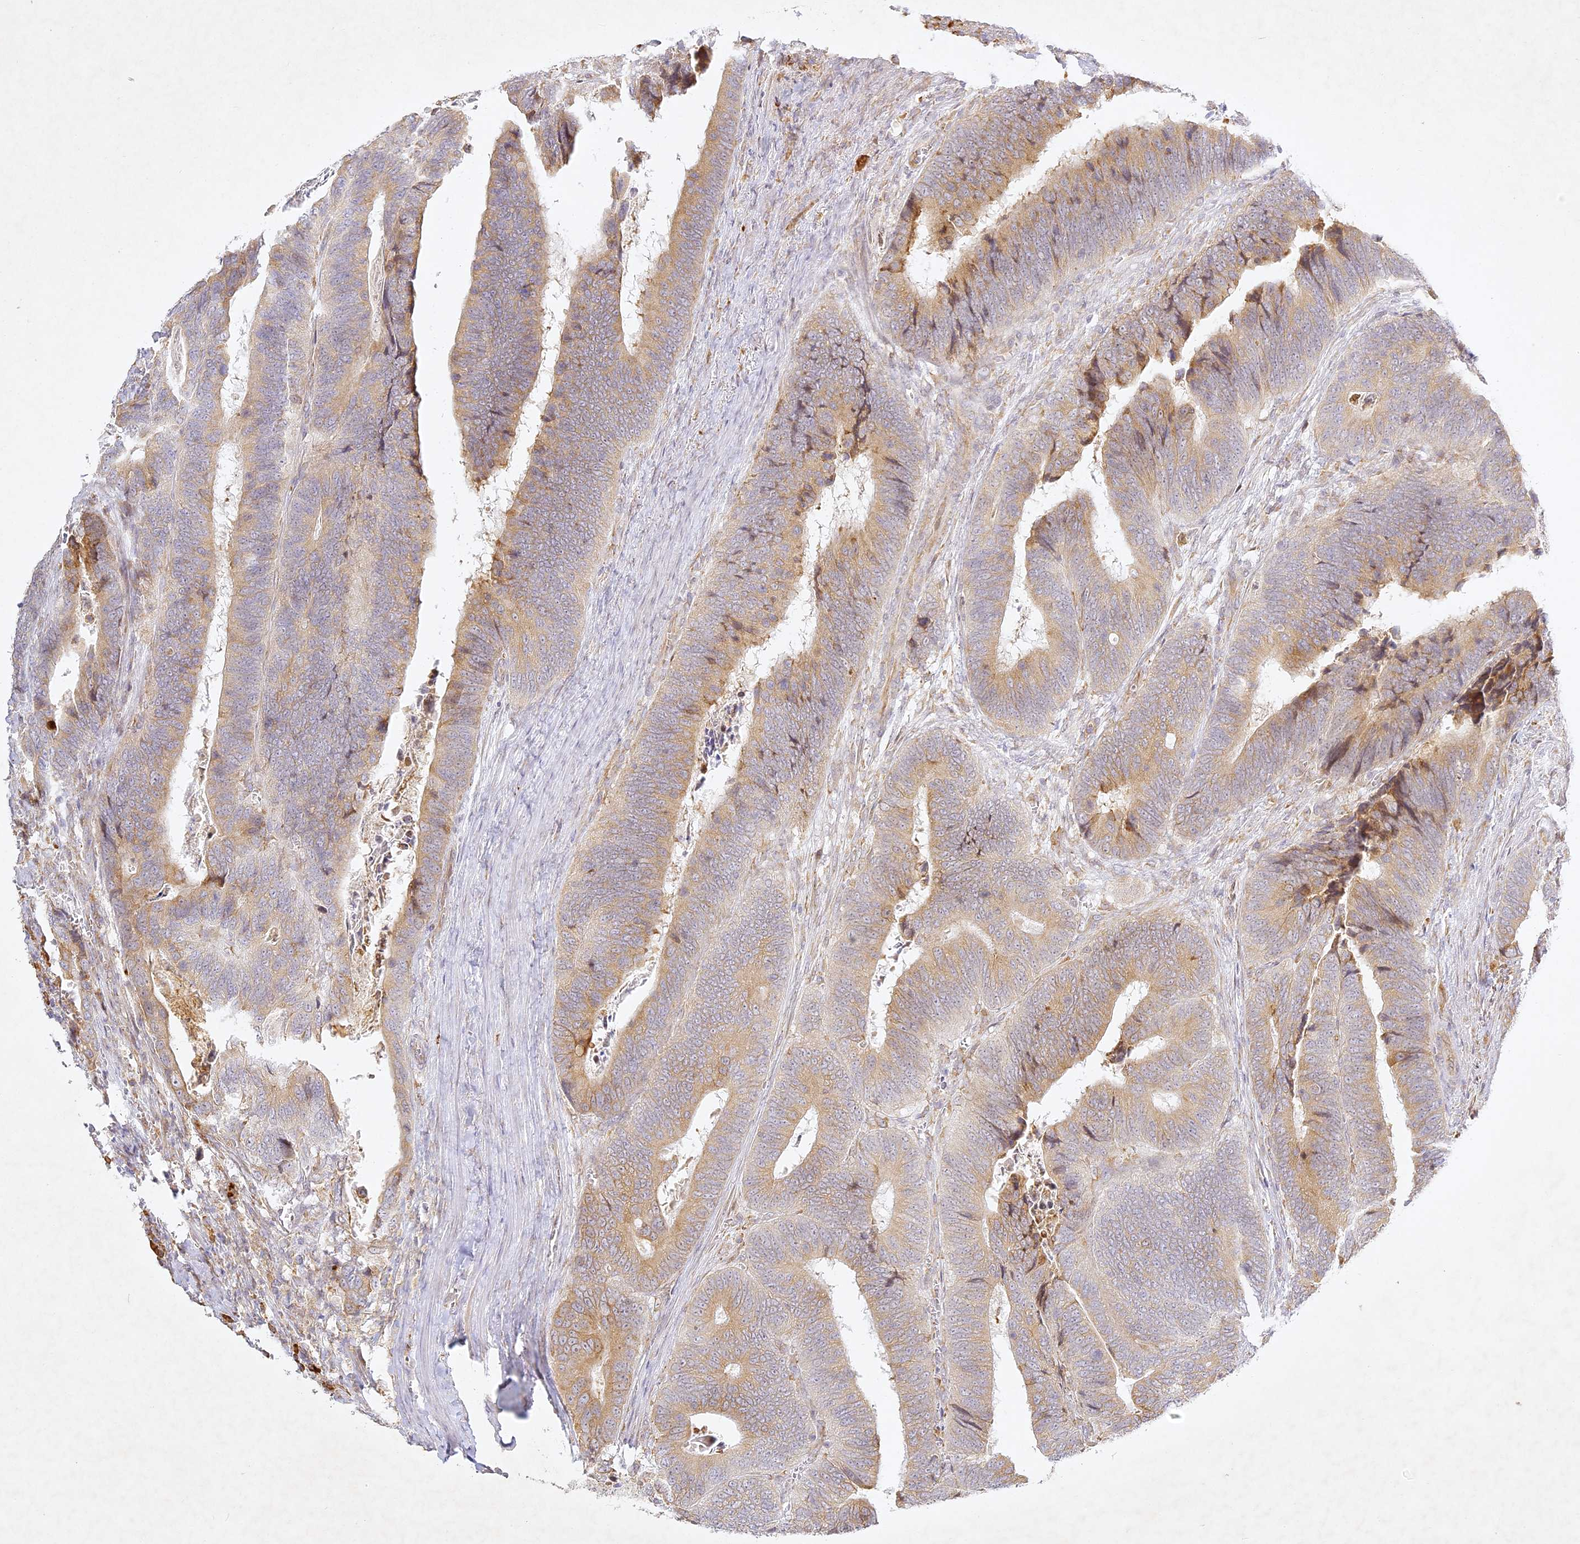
{"staining": {"intensity": "moderate", "quantity": "25%-75%", "location": "cytoplasmic/membranous"}, "tissue": "colorectal cancer", "cell_type": "Tumor cells", "image_type": "cancer", "snomed": [{"axis": "morphology", "description": "Adenocarcinoma, NOS"}, {"axis": "topography", "description": "Colon"}], "caption": "The micrograph reveals immunohistochemical staining of adenocarcinoma (colorectal). There is moderate cytoplasmic/membranous positivity is appreciated in about 25%-75% of tumor cells. The staining was performed using DAB, with brown indicating positive protein expression. Nuclei are stained blue with hematoxylin.", "gene": "SLC30A5", "patient": {"sex": "male", "age": 72}}